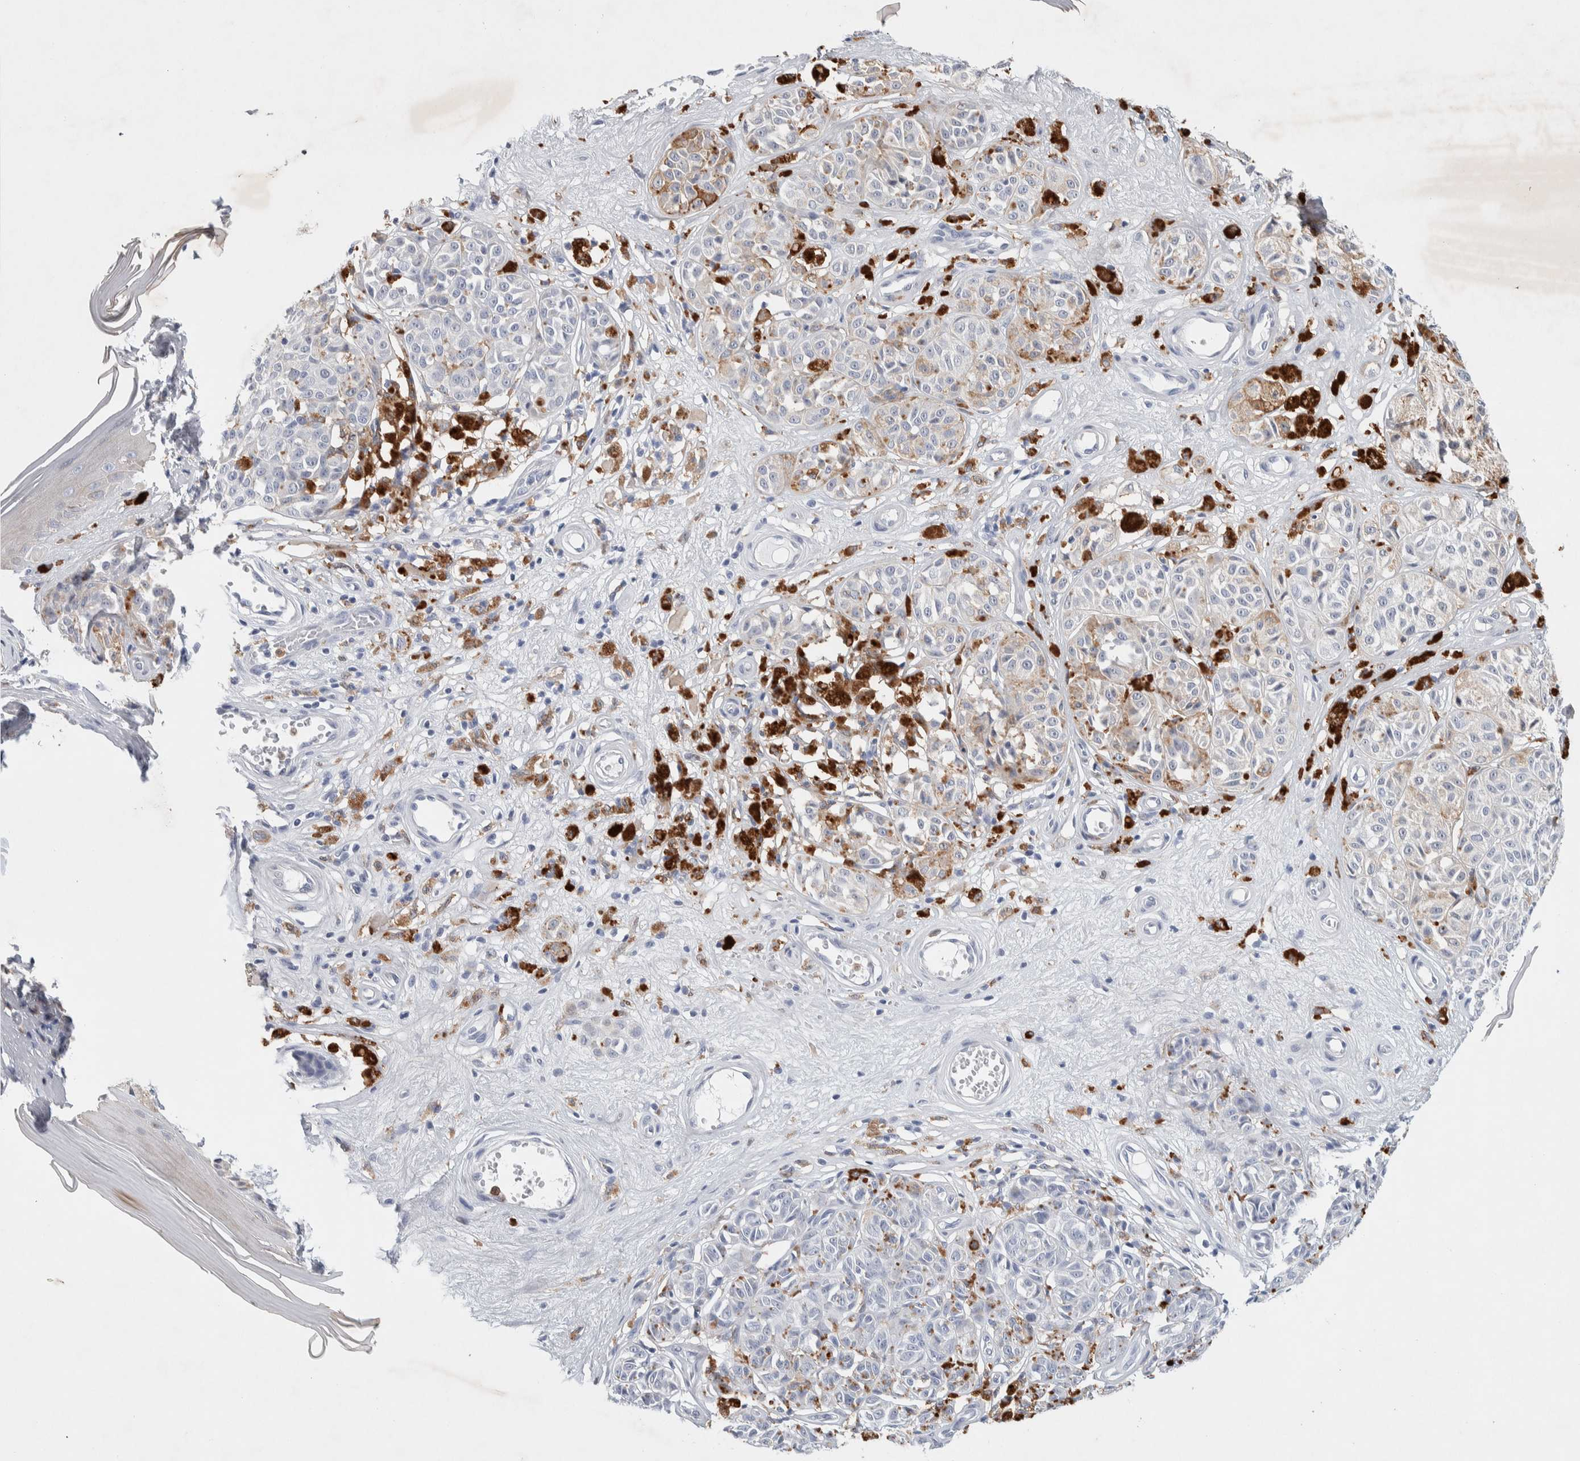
{"staining": {"intensity": "weak", "quantity": "<25%", "location": "cytoplasmic/membranous"}, "tissue": "melanoma", "cell_type": "Tumor cells", "image_type": "cancer", "snomed": [{"axis": "morphology", "description": "Malignant melanoma, NOS"}, {"axis": "topography", "description": "Skin"}], "caption": "High magnification brightfield microscopy of malignant melanoma stained with DAB (brown) and counterstained with hematoxylin (blue): tumor cells show no significant staining. (DAB immunohistochemistry (IHC) with hematoxylin counter stain).", "gene": "NCF2", "patient": {"sex": "female", "age": 64}}